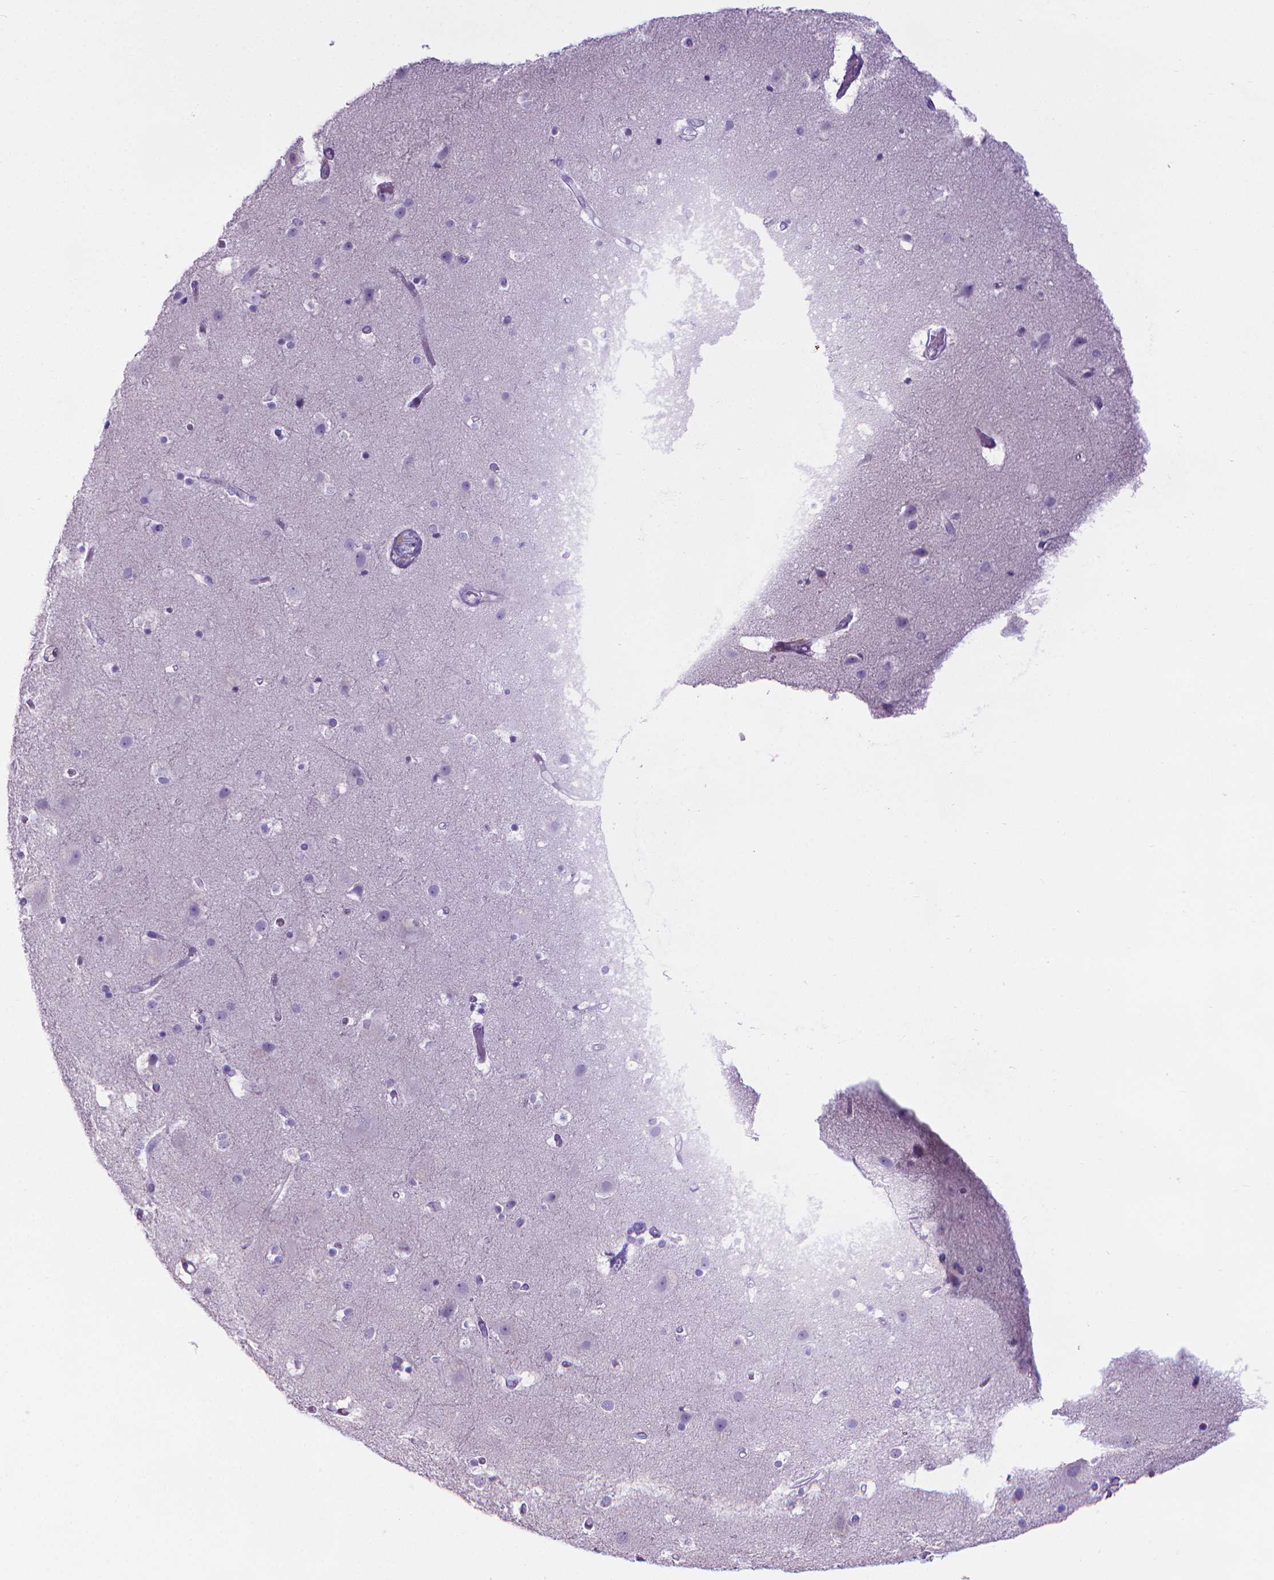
{"staining": {"intensity": "negative", "quantity": "none", "location": "none"}, "tissue": "cerebral cortex", "cell_type": "Endothelial cells", "image_type": "normal", "snomed": [{"axis": "morphology", "description": "Normal tissue, NOS"}, {"axis": "topography", "description": "Cerebral cortex"}], "caption": "This is an immunohistochemistry (IHC) photomicrograph of benign human cerebral cortex. There is no staining in endothelial cells.", "gene": "SPAG6", "patient": {"sex": "female", "age": 52}}